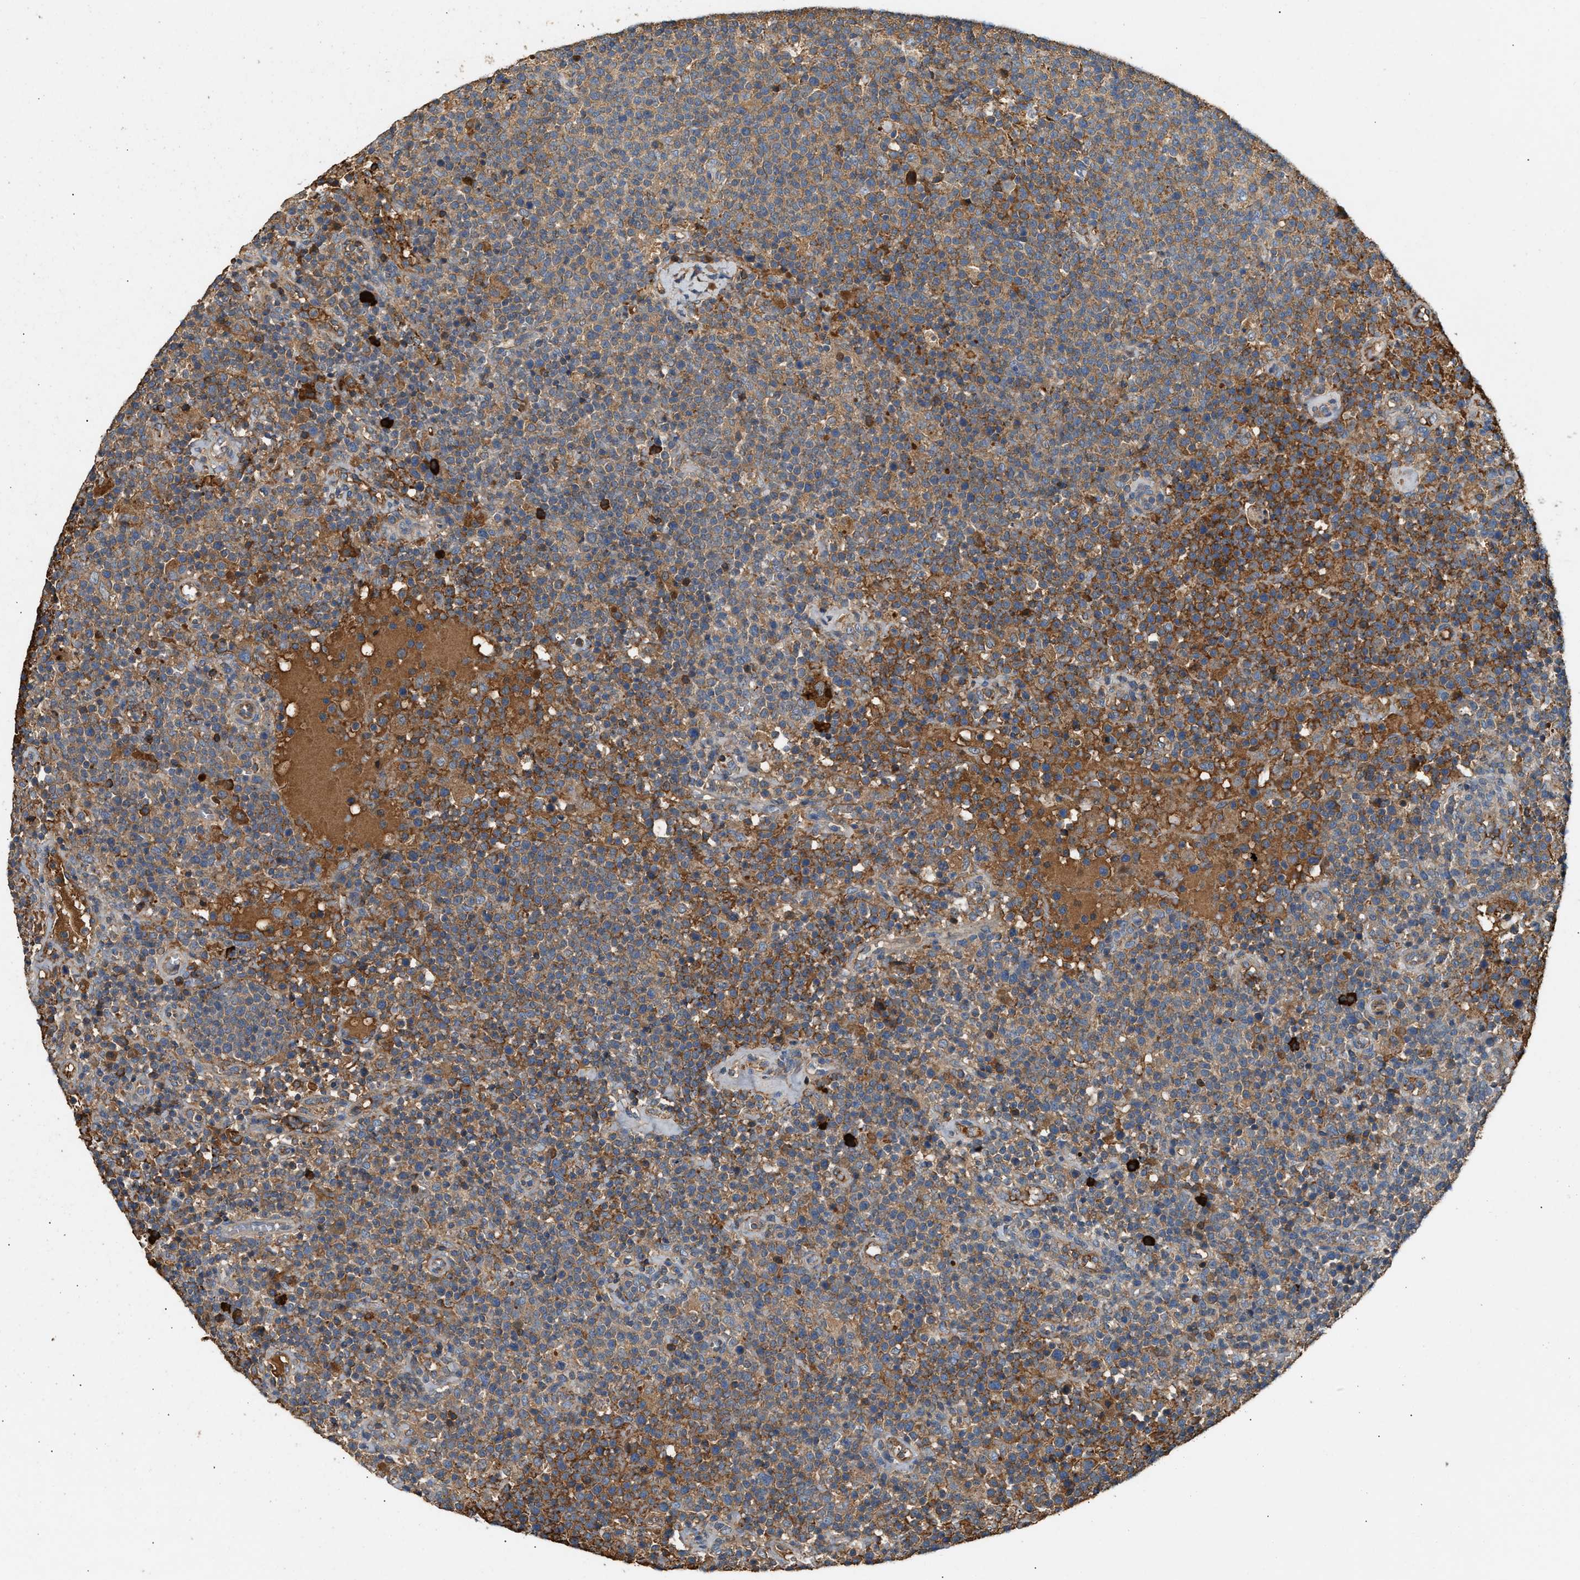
{"staining": {"intensity": "moderate", "quantity": ">75%", "location": "cytoplasmic/membranous"}, "tissue": "lymphoma", "cell_type": "Tumor cells", "image_type": "cancer", "snomed": [{"axis": "morphology", "description": "Malignant lymphoma, non-Hodgkin's type, High grade"}, {"axis": "topography", "description": "Lymph node"}], "caption": "IHC histopathology image of human malignant lymphoma, non-Hodgkin's type (high-grade) stained for a protein (brown), which shows medium levels of moderate cytoplasmic/membranous expression in about >75% of tumor cells.", "gene": "TMEM268", "patient": {"sex": "male", "age": 61}}